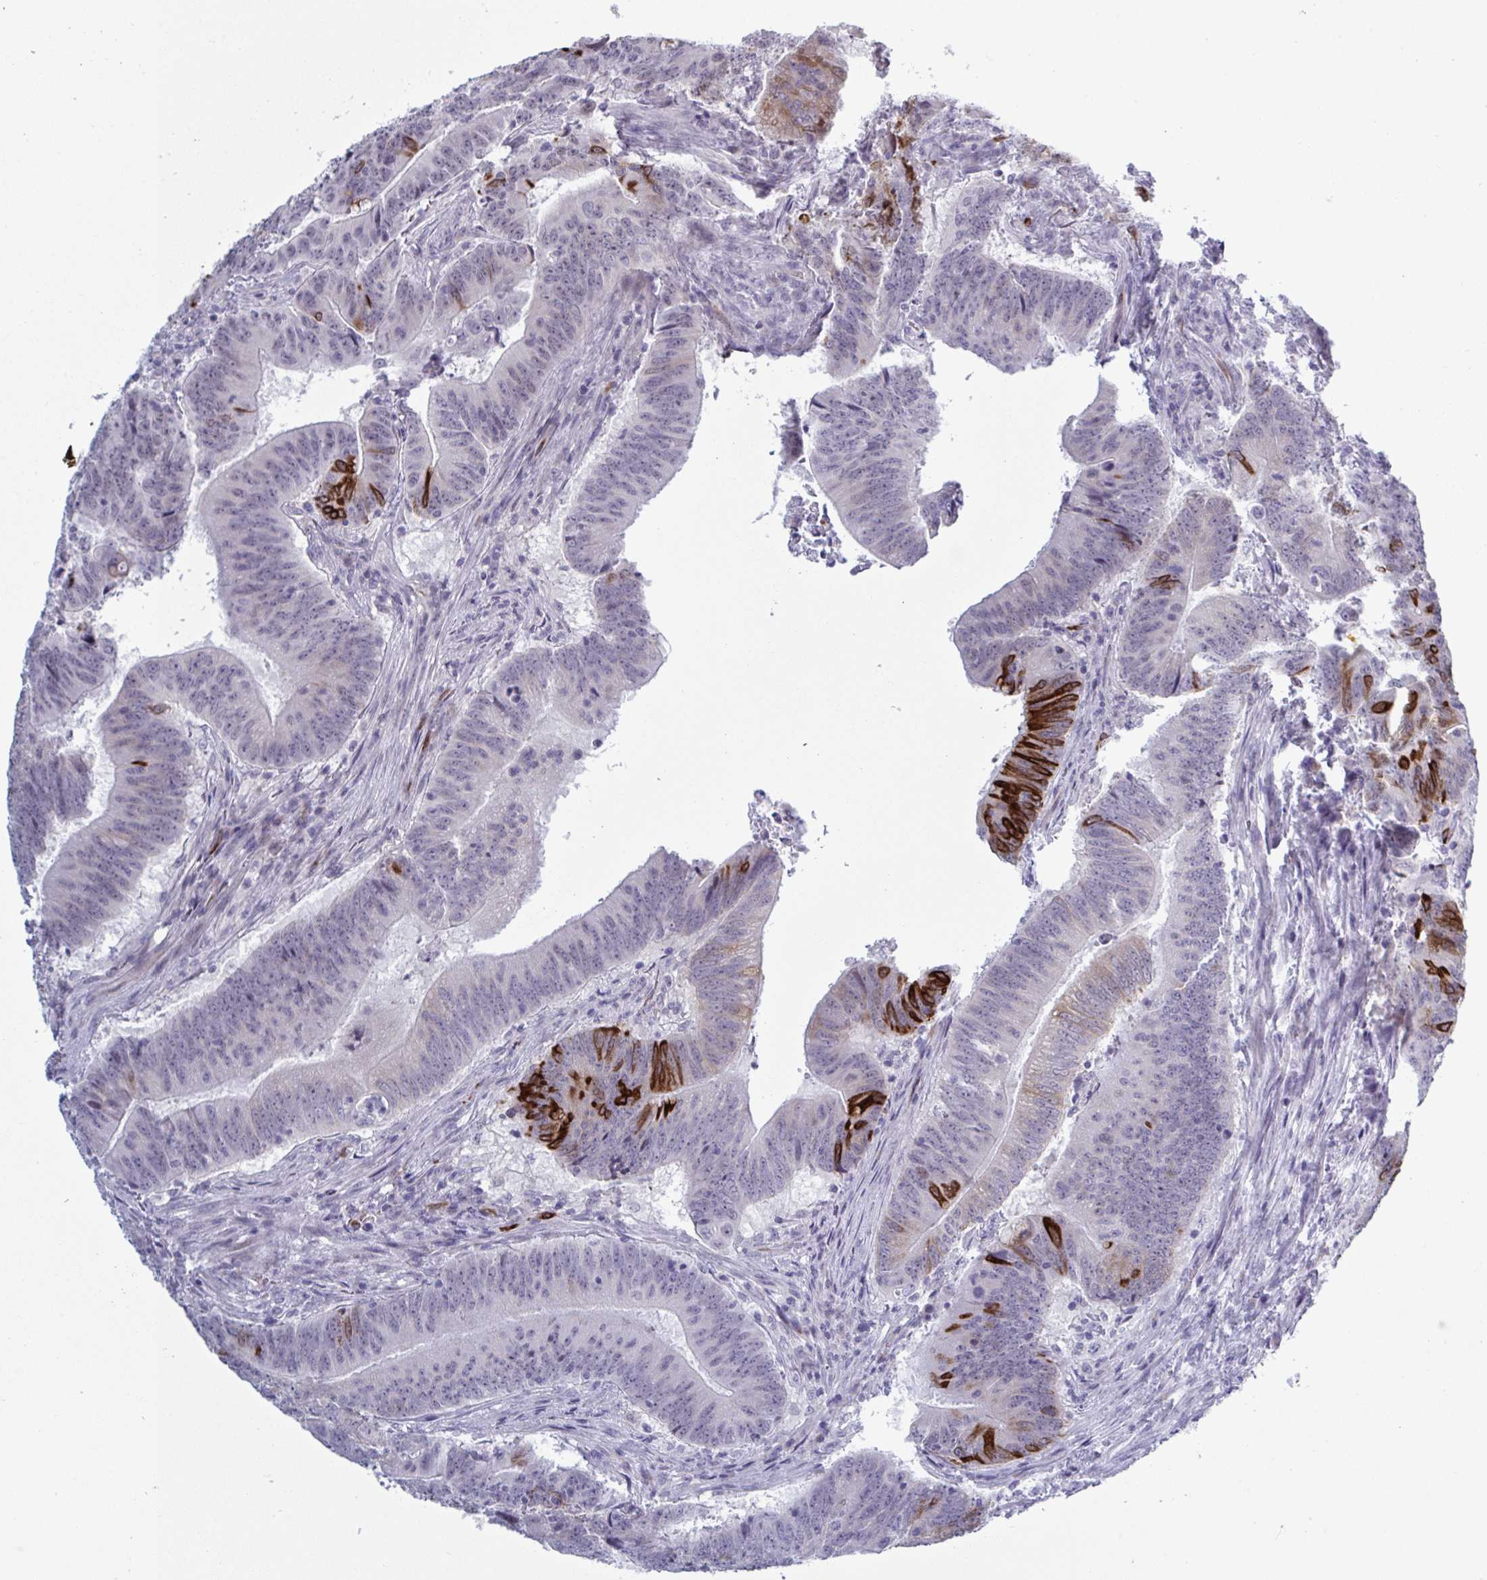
{"staining": {"intensity": "strong", "quantity": "<25%", "location": "cytoplasmic/membranous"}, "tissue": "colorectal cancer", "cell_type": "Tumor cells", "image_type": "cancer", "snomed": [{"axis": "morphology", "description": "Adenocarcinoma, NOS"}, {"axis": "topography", "description": "Colon"}], "caption": "This is an image of IHC staining of colorectal cancer (adenocarcinoma), which shows strong staining in the cytoplasmic/membranous of tumor cells.", "gene": "HSD11B2", "patient": {"sex": "female", "age": 87}}